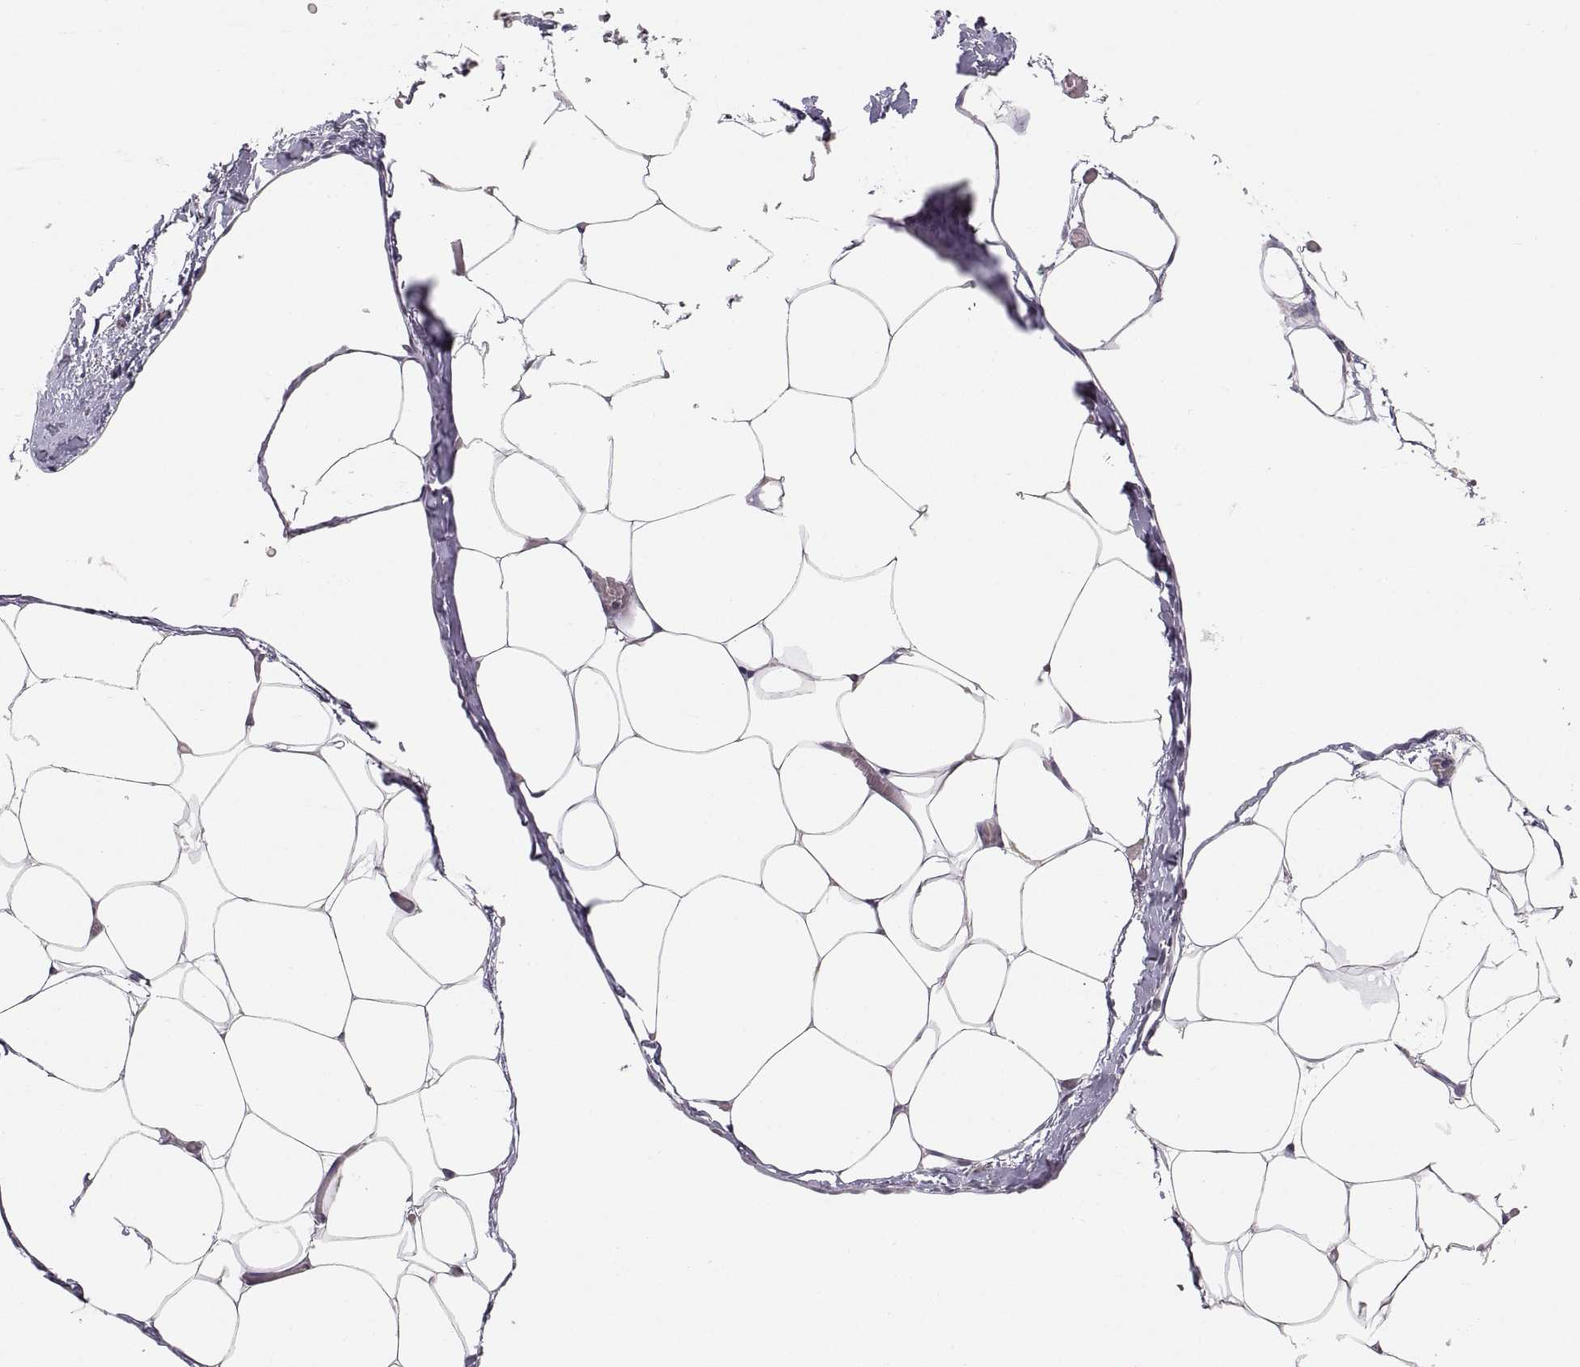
{"staining": {"intensity": "negative", "quantity": "none", "location": "none"}, "tissue": "adipose tissue", "cell_type": "Adipocytes", "image_type": "normal", "snomed": [{"axis": "morphology", "description": "Normal tissue, NOS"}, {"axis": "topography", "description": "Adipose tissue"}], "caption": "Immunohistochemistry photomicrograph of unremarkable adipose tissue: human adipose tissue stained with DAB (3,3'-diaminobenzidine) shows no significant protein positivity in adipocytes.", "gene": "HMGCR", "patient": {"sex": "male", "age": 57}}